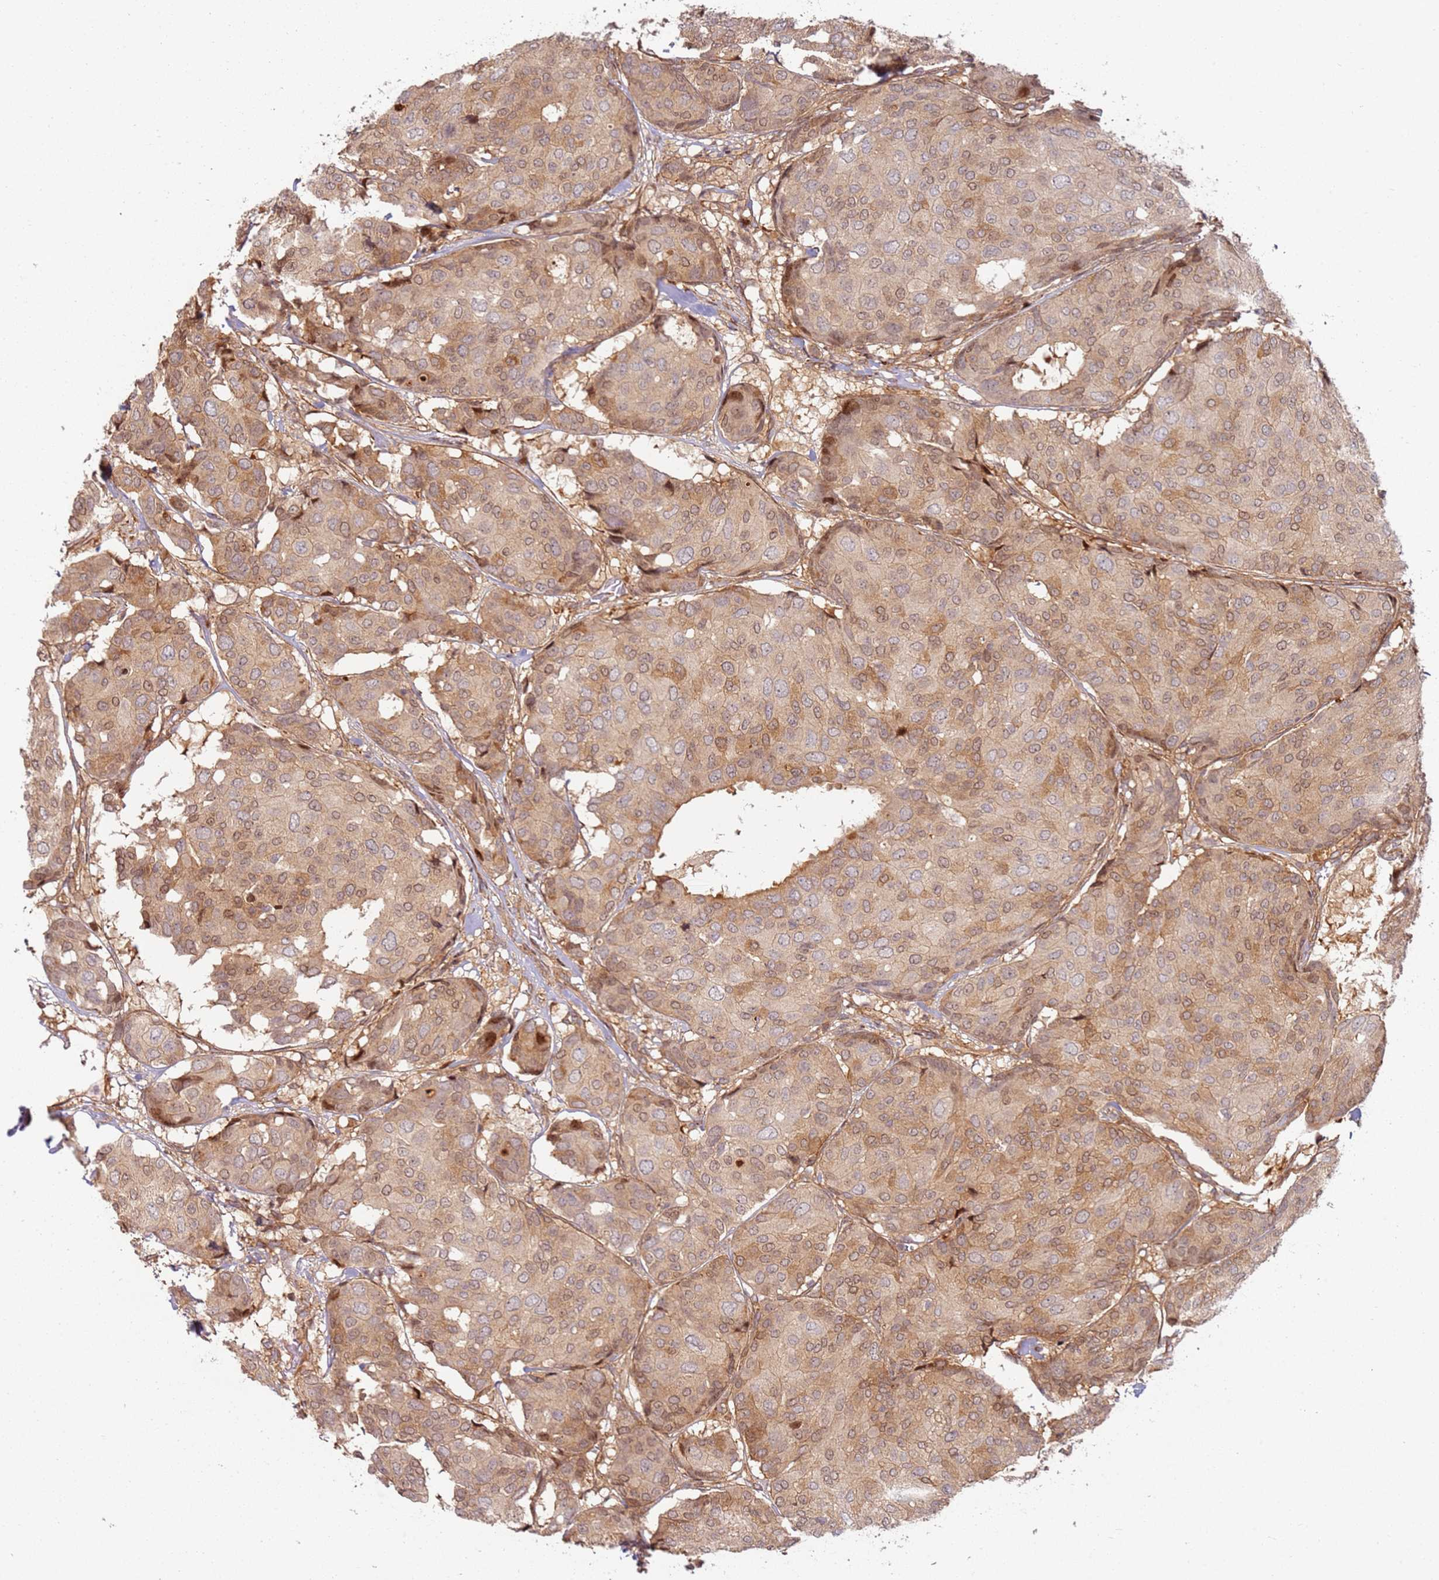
{"staining": {"intensity": "moderate", "quantity": "25%-75%", "location": "cytoplasmic/membranous,nuclear"}, "tissue": "breast cancer", "cell_type": "Tumor cells", "image_type": "cancer", "snomed": [{"axis": "morphology", "description": "Duct carcinoma"}, {"axis": "topography", "description": "Breast"}], "caption": "An immunohistochemistry (IHC) histopathology image of tumor tissue is shown. Protein staining in brown highlights moderate cytoplasmic/membranous and nuclear positivity in invasive ductal carcinoma (breast) within tumor cells.", "gene": "TMEM233", "patient": {"sex": "female", "age": 75}}